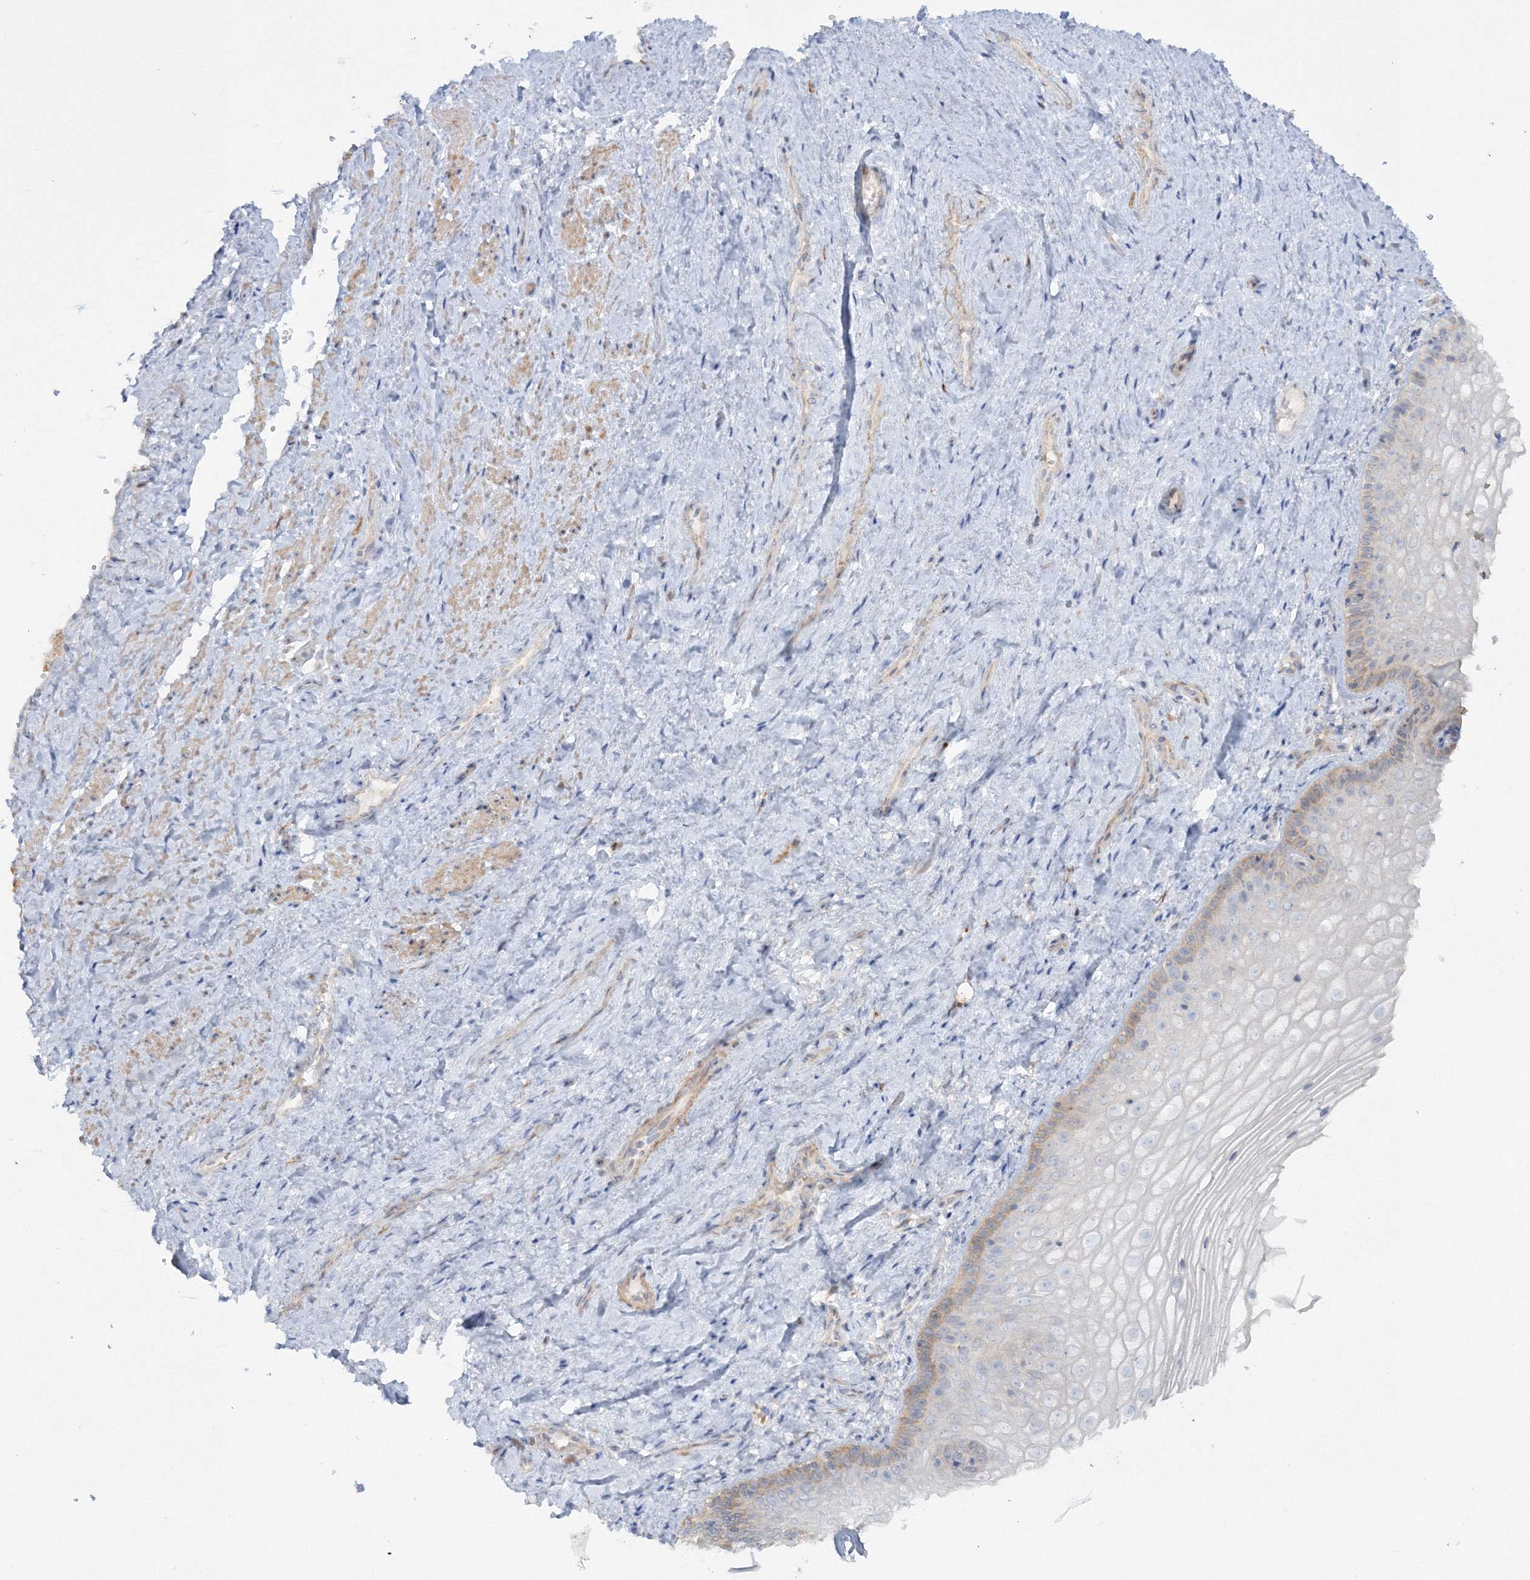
{"staining": {"intensity": "weak", "quantity": "<25%", "location": "cytoplasmic/membranous"}, "tissue": "vagina", "cell_type": "Squamous epithelial cells", "image_type": "normal", "snomed": [{"axis": "morphology", "description": "Normal tissue, NOS"}, {"axis": "topography", "description": "Vagina"}], "caption": "Vagina was stained to show a protein in brown. There is no significant staining in squamous epithelial cells. The staining is performed using DAB brown chromogen with nuclei counter-stained in using hematoxylin.", "gene": "IPMK", "patient": {"sex": "female", "age": 46}}